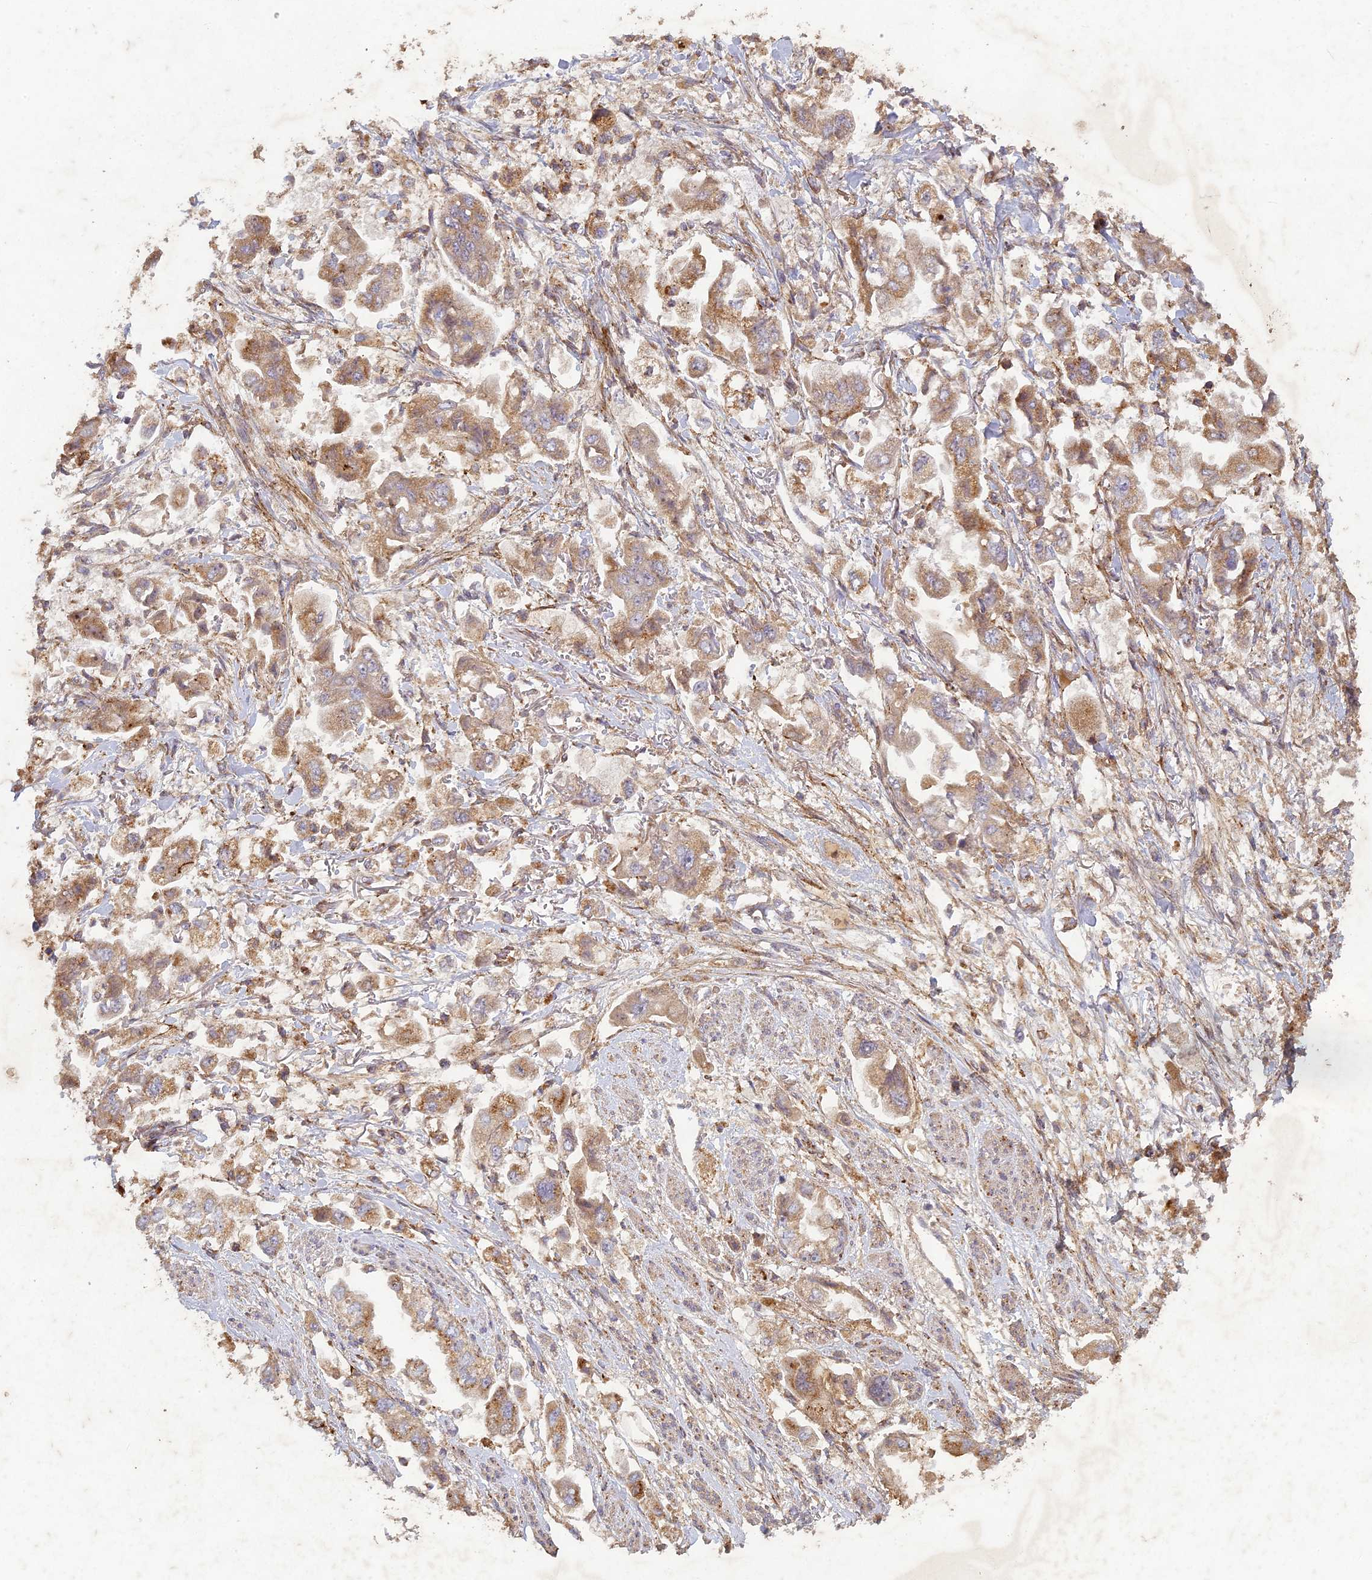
{"staining": {"intensity": "moderate", "quantity": ">75%", "location": "cytoplasmic/membranous"}, "tissue": "stomach cancer", "cell_type": "Tumor cells", "image_type": "cancer", "snomed": [{"axis": "morphology", "description": "Adenocarcinoma, NOS"}, {"axis": "topography", "description": "Stomach"}], "caption": "Immunohistochemistry (IHC) staining of stomach cancer, which shows medium levels of moderate cytoplasmic/membranous expression in about >75% of tumor cells indicating moderate cytoplasmic/membranous protein staining. The staining was performed using DAB (3,3'-diaminobenzidine) (brown) for protein detection and nuclei were counterstained in hematoxylin (blue).", "gene": "TCF25", "patient": {"sex": "male", "age": 62}}